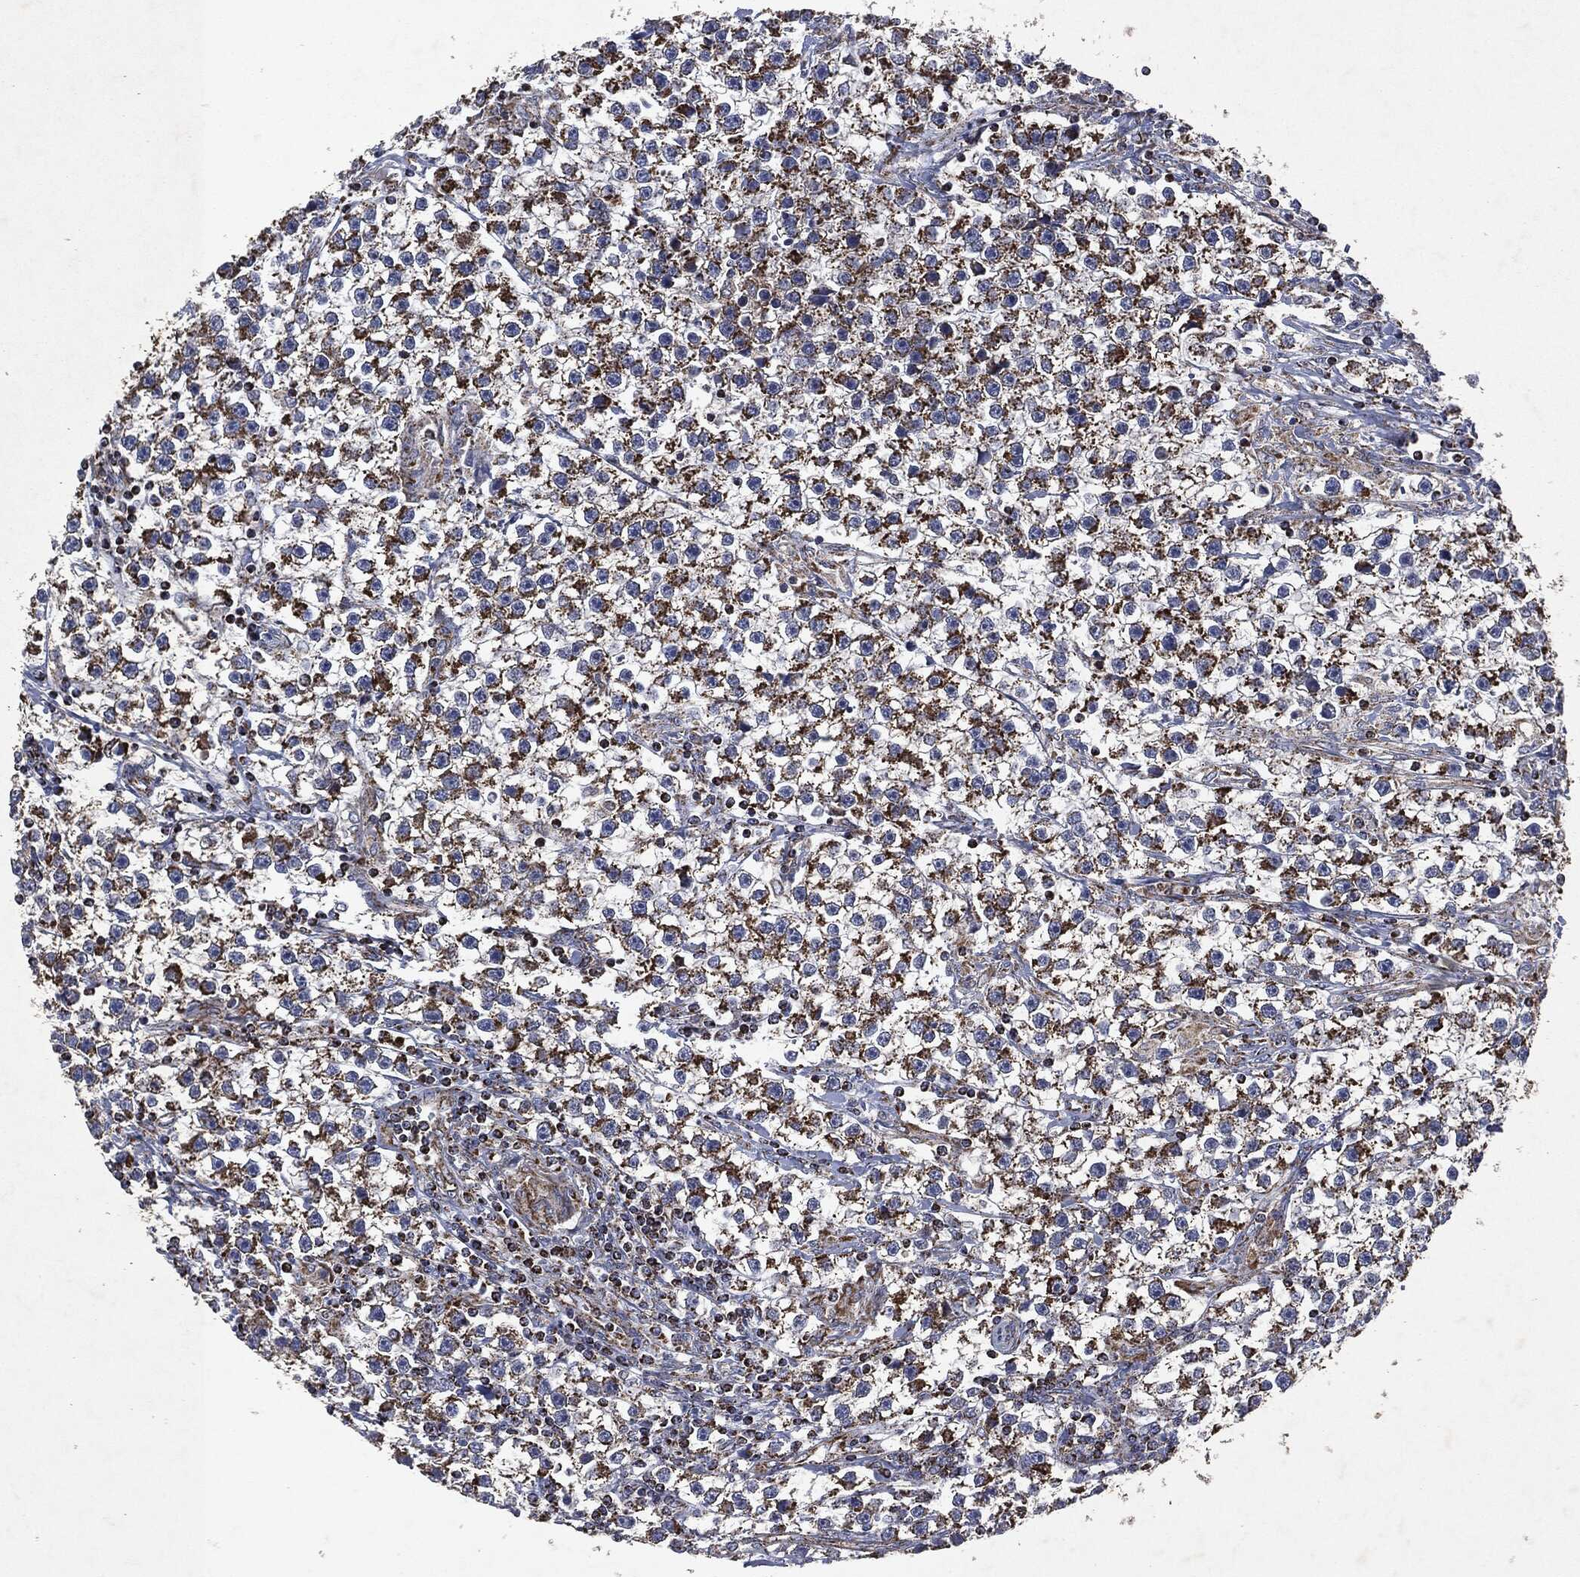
{"staining": {"intensity": "strong", "quantity": "25%-75%", "location": "cytoplasmic/membranous"}, "tissue": "testis cancer", "cell_type": "Tumor cells", "image_type": "cancer", "snomed": [{"axis": "morphology", "description": "Seminoma, NOS"}, {"axis": "topography", "description": "Testis"}], "caption": "Protein staining shows strong cytoplasmic/membranous staining in about 25%-75% of tumor cells in seminoma (testis). The protein of interest is shown in brown color, while the nuclei are stained blue.", "gene": "RYK", "patient": {"sex": "male", "age": 59}}